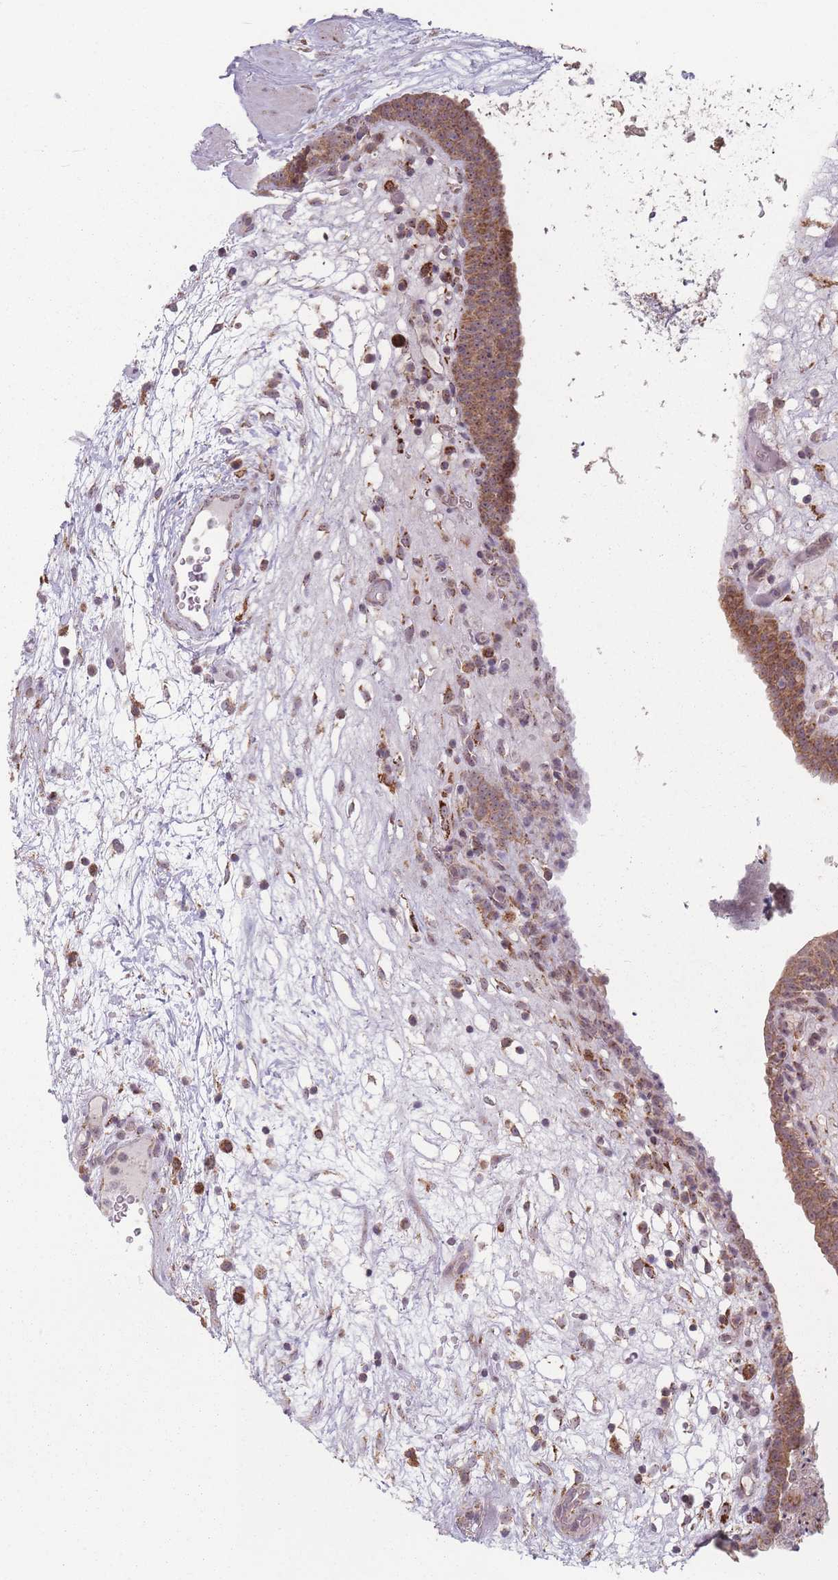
{"staining": {"intensity": "moderate", "quantity": ">75%", "location": "cytoplasmic/membranous"}, "tissue": "urinary bladder", "cell_type": "Urothelial cells", "image_type": "normal", "snomed": [{"axis": "morphology", "description": "Normal tissue, NOS"}, {"axis": "topography", "description": "Urinary bladder"}], "caption": "An immunohistochemistry (IHC) histopathology image of unremarkable tissue is shown. Protein staining in brown shows moderate cytoplasmic/membranous positivity in urinary bladder within urothelial cells.", "gene": "OR10Q1", "patient": {"sex": "male", "age": 71}}